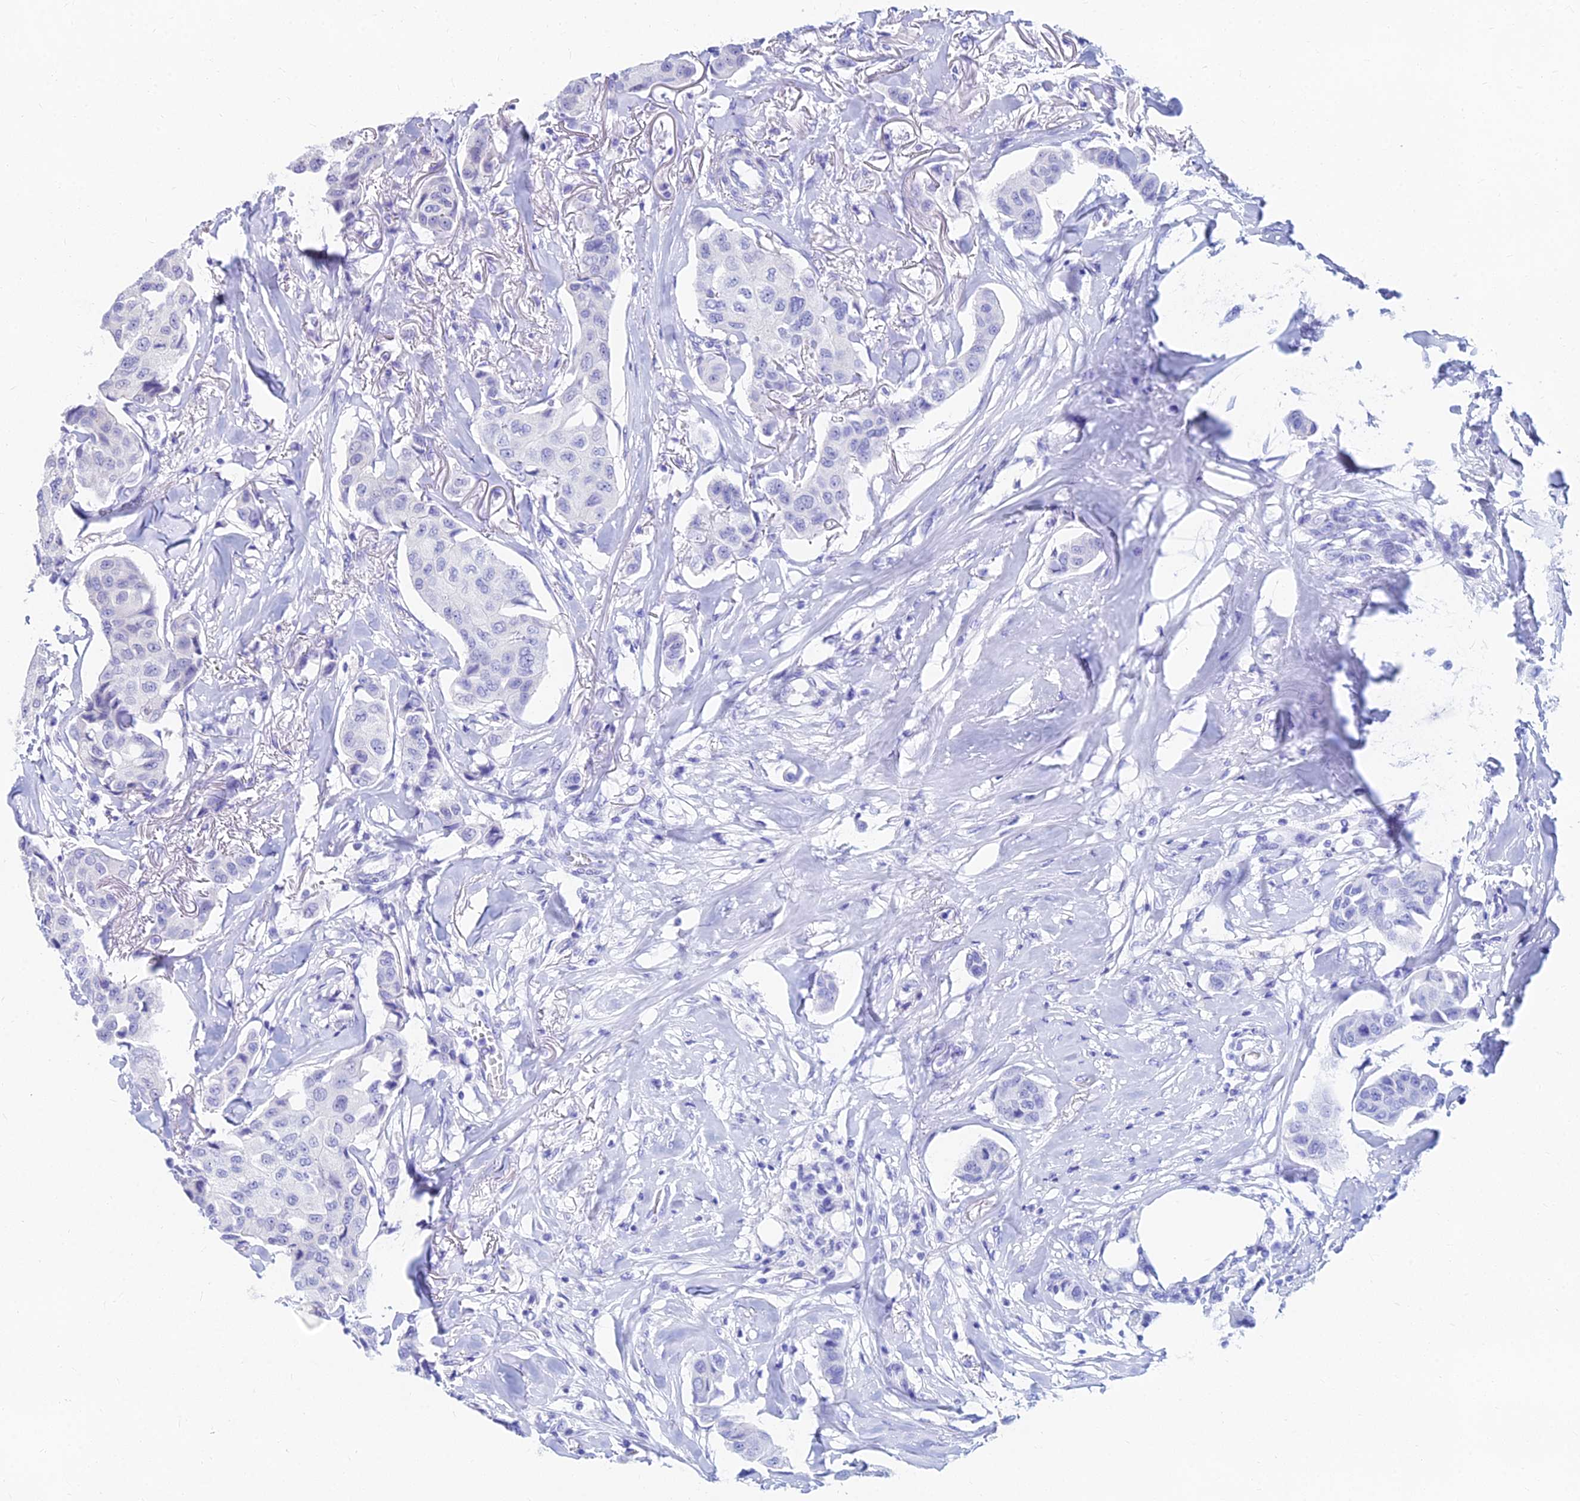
{"staining": {"intensity": "negative", "quantity": "none", "location": "none"}, "tissue": "breast cancer", "cell_type": "Tumor cells", "image_type": "cancer", "snomed": [{"axis": "morphology", "description": "Duct carcinoma"}, {"axis": "topography", "description": "Breast"}], "caption": "Immunohistochemical staining of breast cancer shows no significant staining in tumor cells.", "gene": "GOLGA6D", "patient": {"sex": "female", "age": 80}}